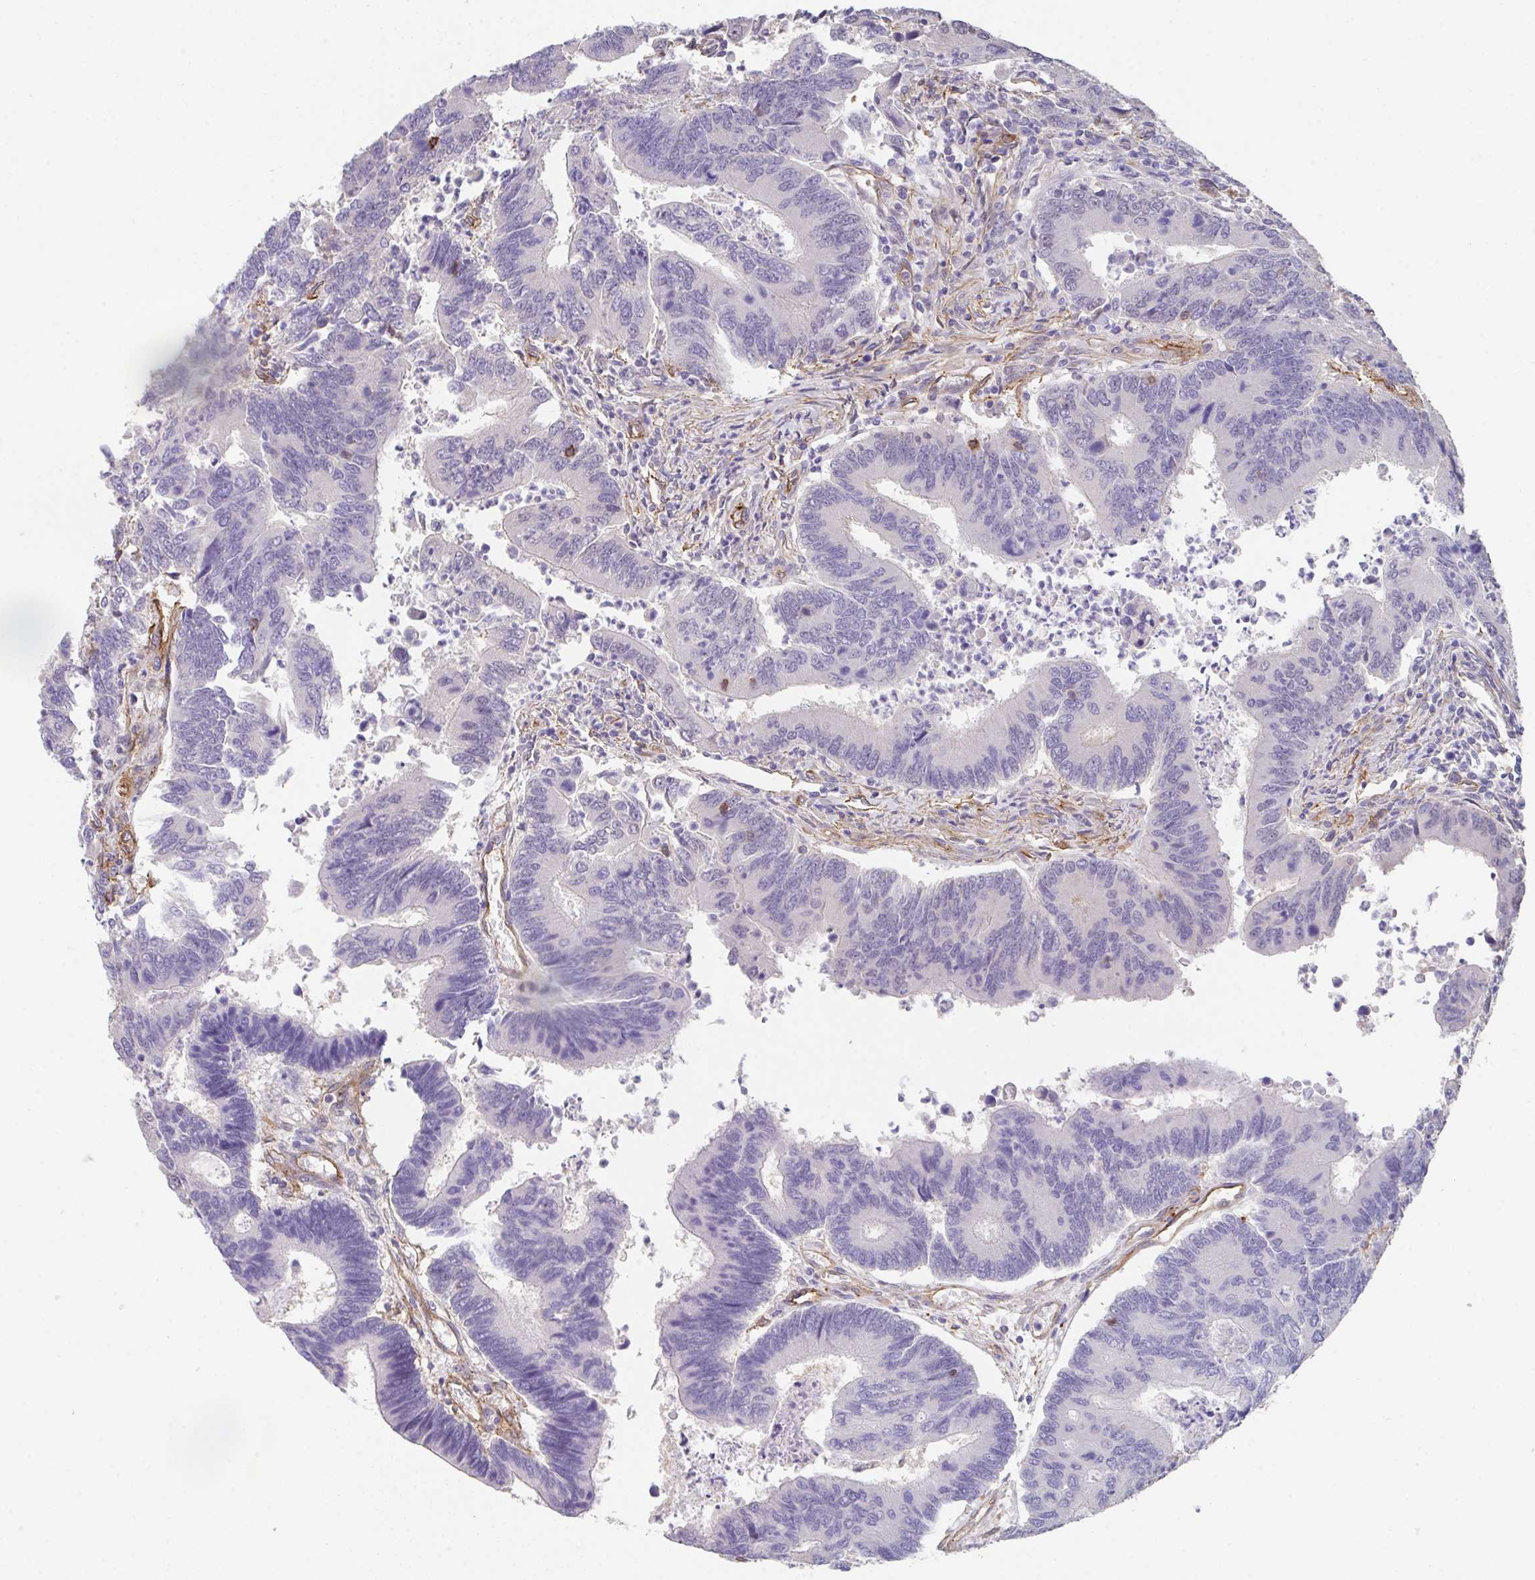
{"staining": {"intensity": "negative", "quantity": "none", "location": "none"}, "tissue": "colorectal cancer", "cell_type": "Tumor cells", "image_type": "cancer", "snomed": [{"axis": "morphology", "description": "Adenocarcinoma, NOS"}, {"axis": "topography", "description": "Colon"}], "caption": "Immunohistochemical staining of colorectal cancer (adenocarcinoma) shows no significant expression in tumor cells.", "gene": "DBN1", "patient": {"sex": "female", "age": 67}}